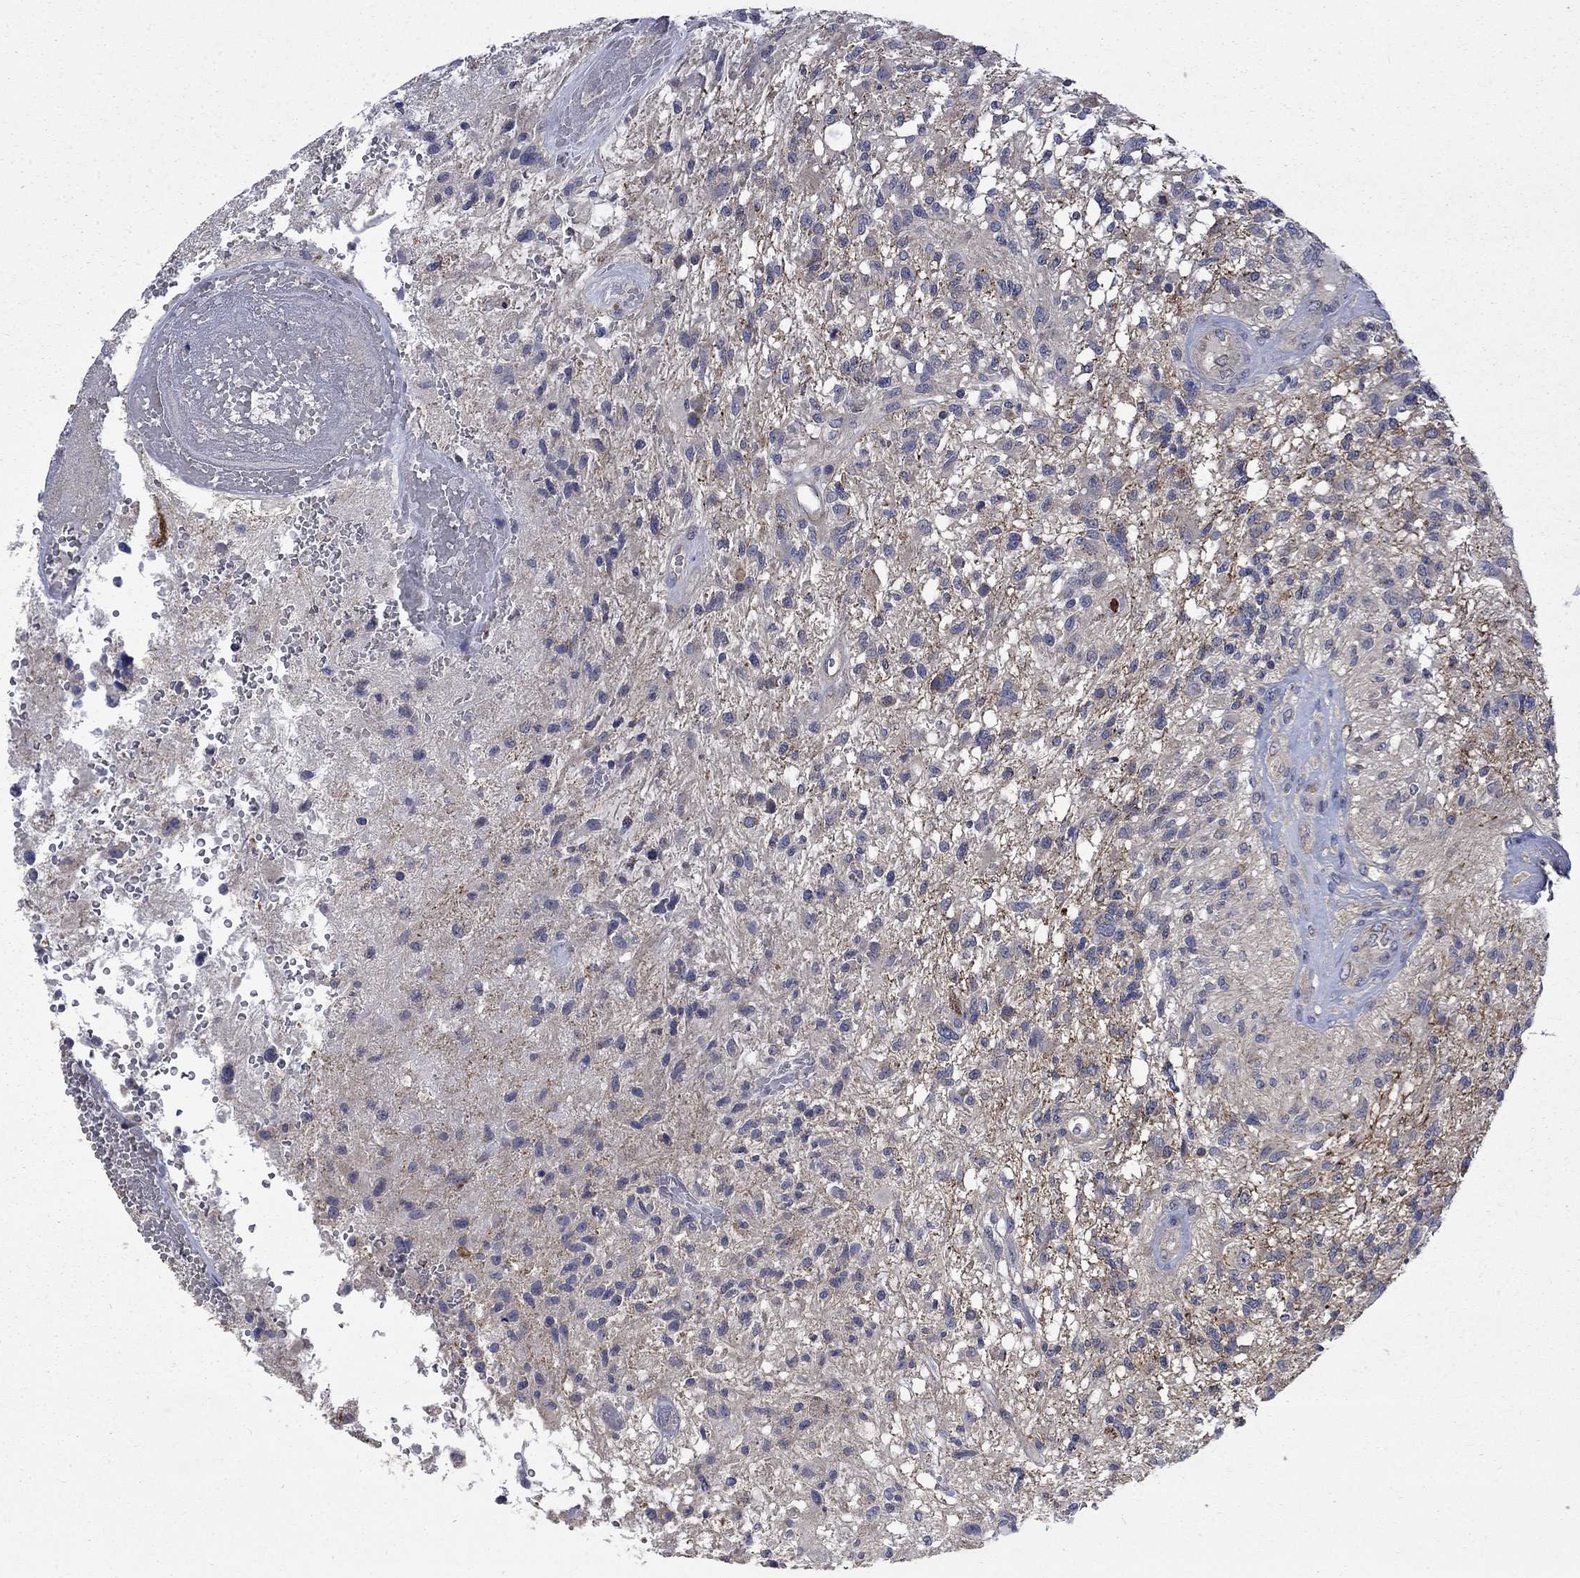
{"staining": {"intensity": "negative", "quantity": "none", "location": "none"}, "tissue": "glioma", "cell_type": "Tumor cells", "image_type": "cancer", "snomed": [{"axis": "morphology", "description": "Glioma, malignant, High grade"}, {"axis": "topography", "description": "Brain"}], "caption": "Malignant high-grade glioma was stained to show a protein in brown. There is no significant staining in tumor cells. (DAB (3,3'-diaminobenzidine) IHC with hematoxylin counter stain).", "gene": "HSPA12A", "patient": {"sex": "male", "age": 56}}